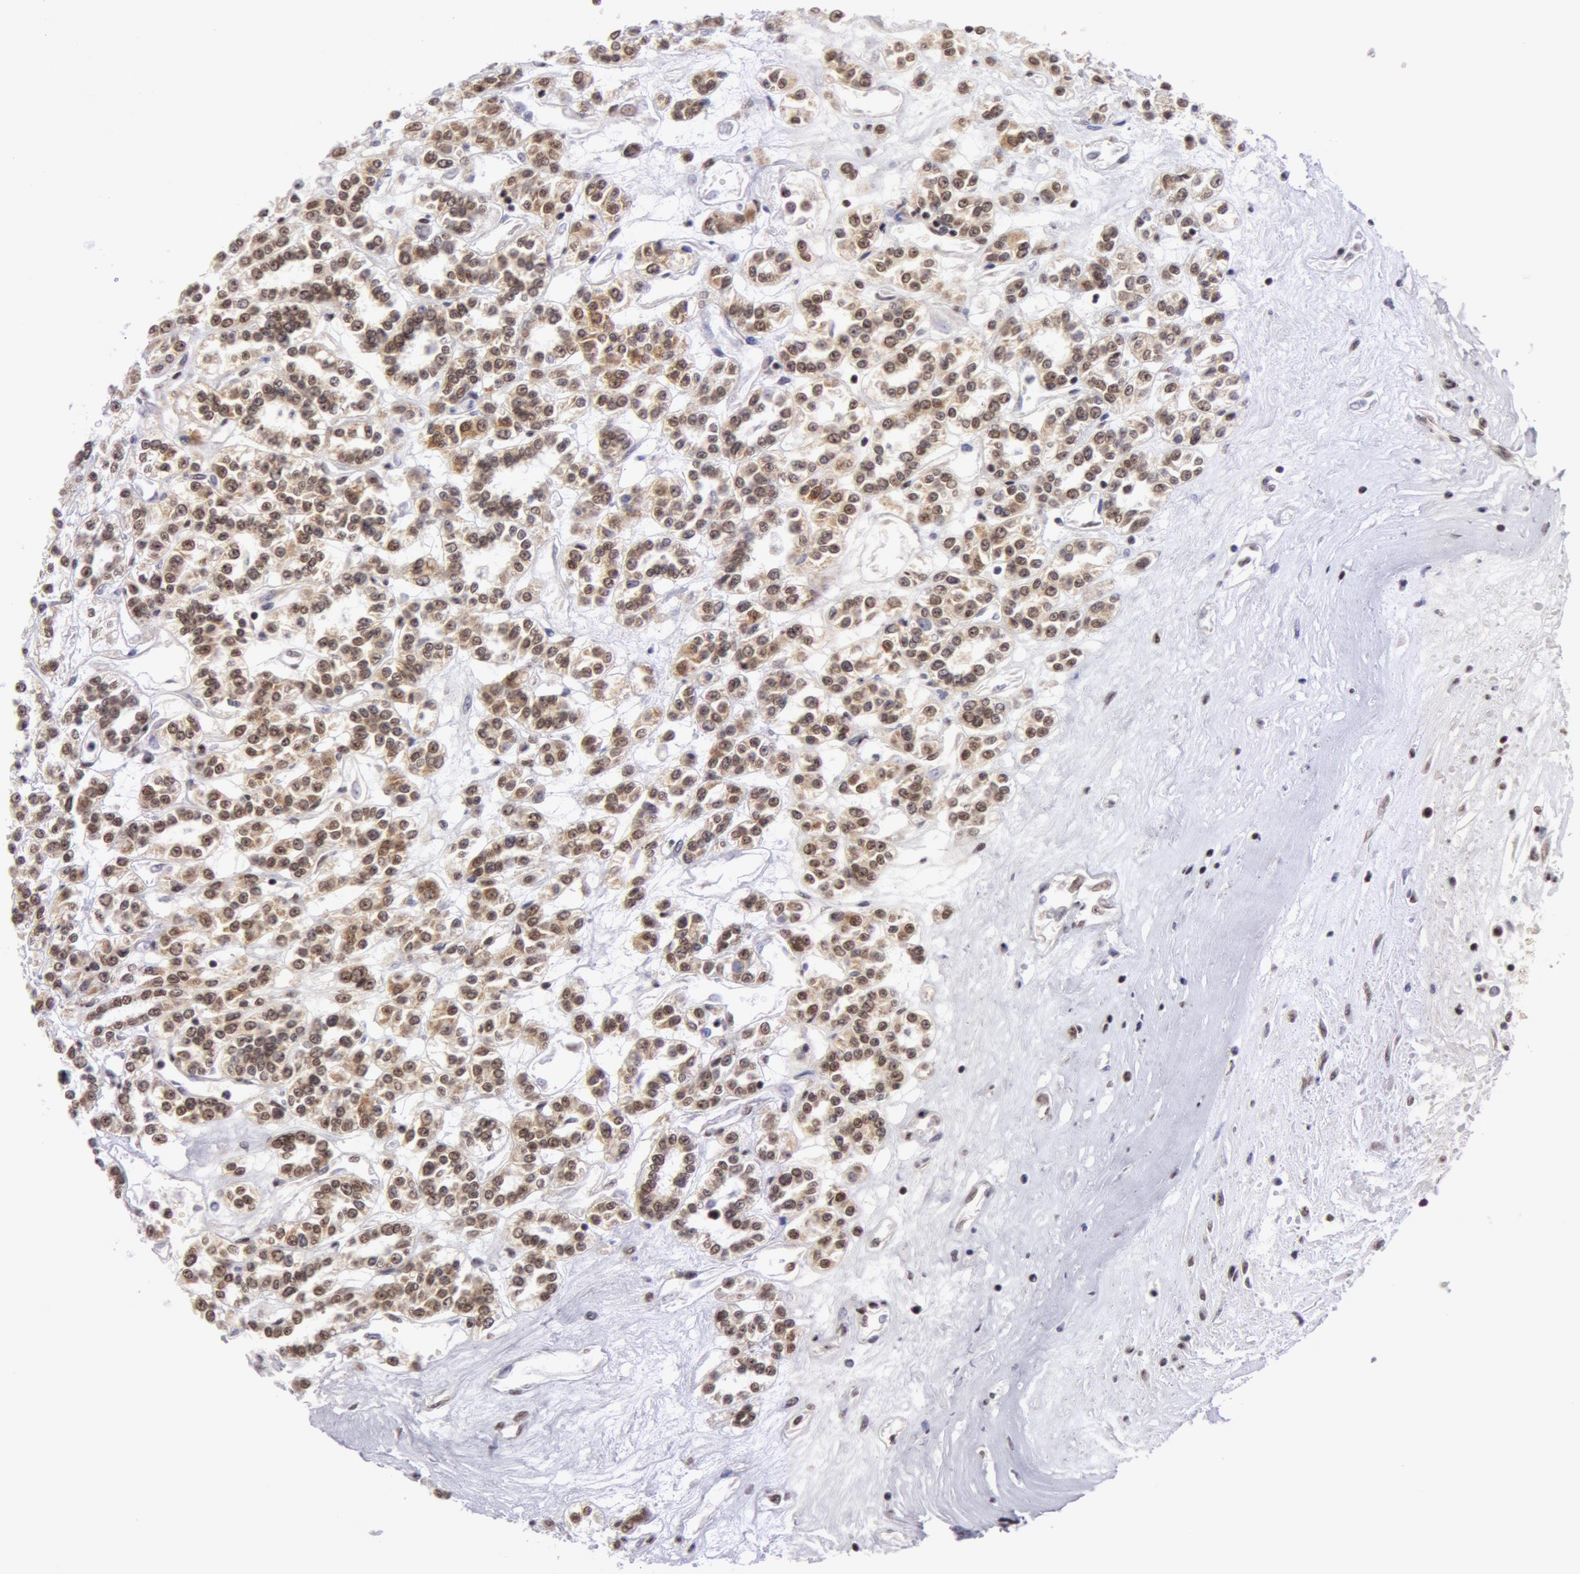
{"staining": {"intensity": "moderate", "quantity": "25%-75%", "location": "nuclear"}, "tissue": "renal cancer", "cell_type": "Tumor cells", "image_type": "cancer", "snomed": [{"axis": "morphology", "description": "Adenocarcinoma, NOS"}, {"axis": "topography", "description": "Kidney"}], "caption": "A brown stain labels moderate nuclear positivity of a protein in renal cancer (adenocarcinoma) tumor cells.", "gene": "VRTN", "patient": {"sex": "female", "age": 76}}